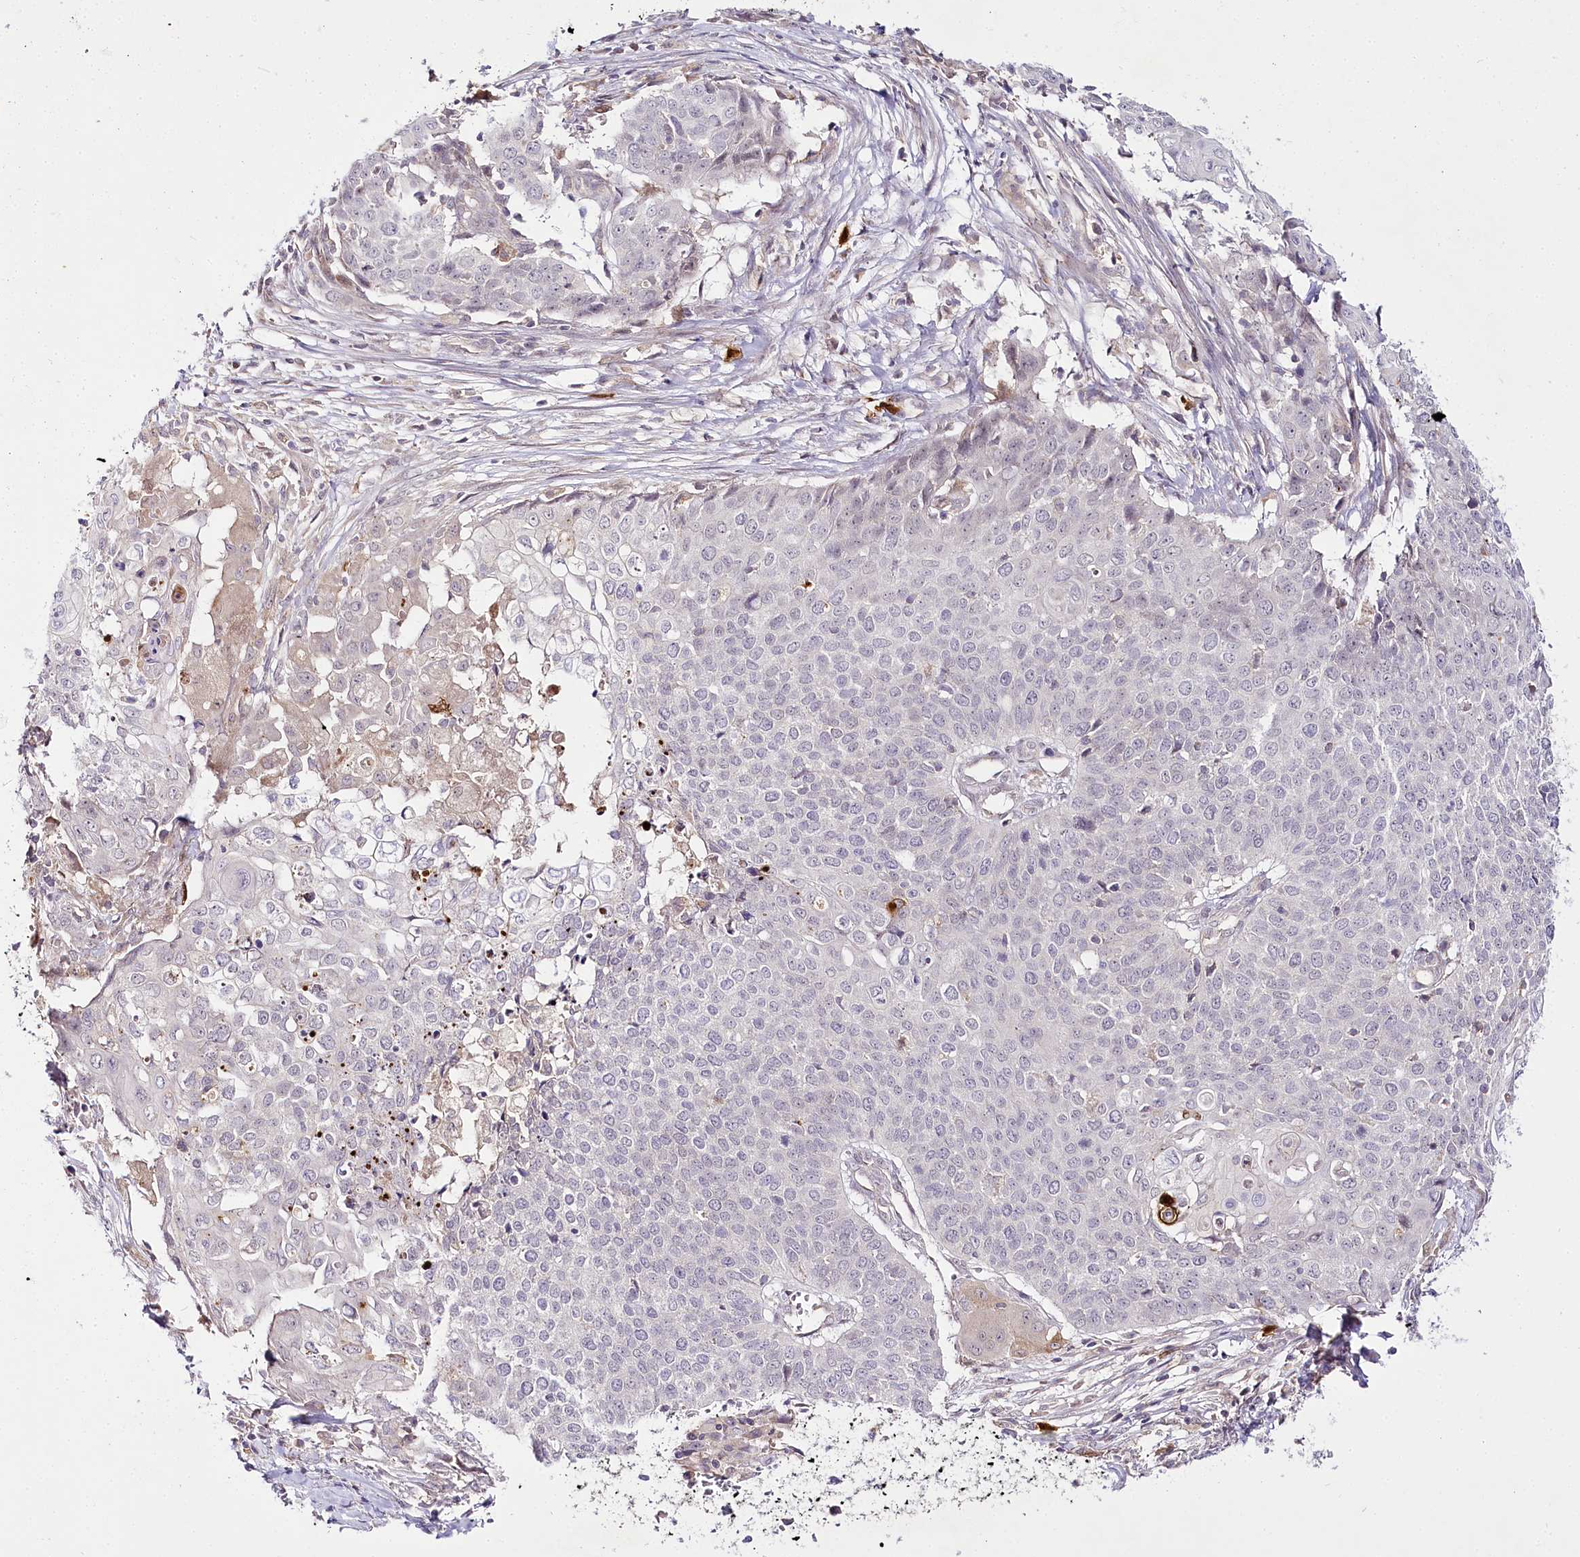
{"staining": {"intensity": "negative", "quantity": "none", "location": "none"}, "tissue": "cervical cancer", "cell_type": "Tumor cells", "image_type": "cancer", "snomed": [{"axis": "morphology", "description": "Squamous cell carcinoma, NOS"}, {"axis": "topography", "description": "Cervix"}], "caption": "The micrograph shows no significant expression in tumor cells of cervical cancer (squamous cell carcinoma).", "gene": "VWA5A", "patient": {"sex": "female", "age": 39}}